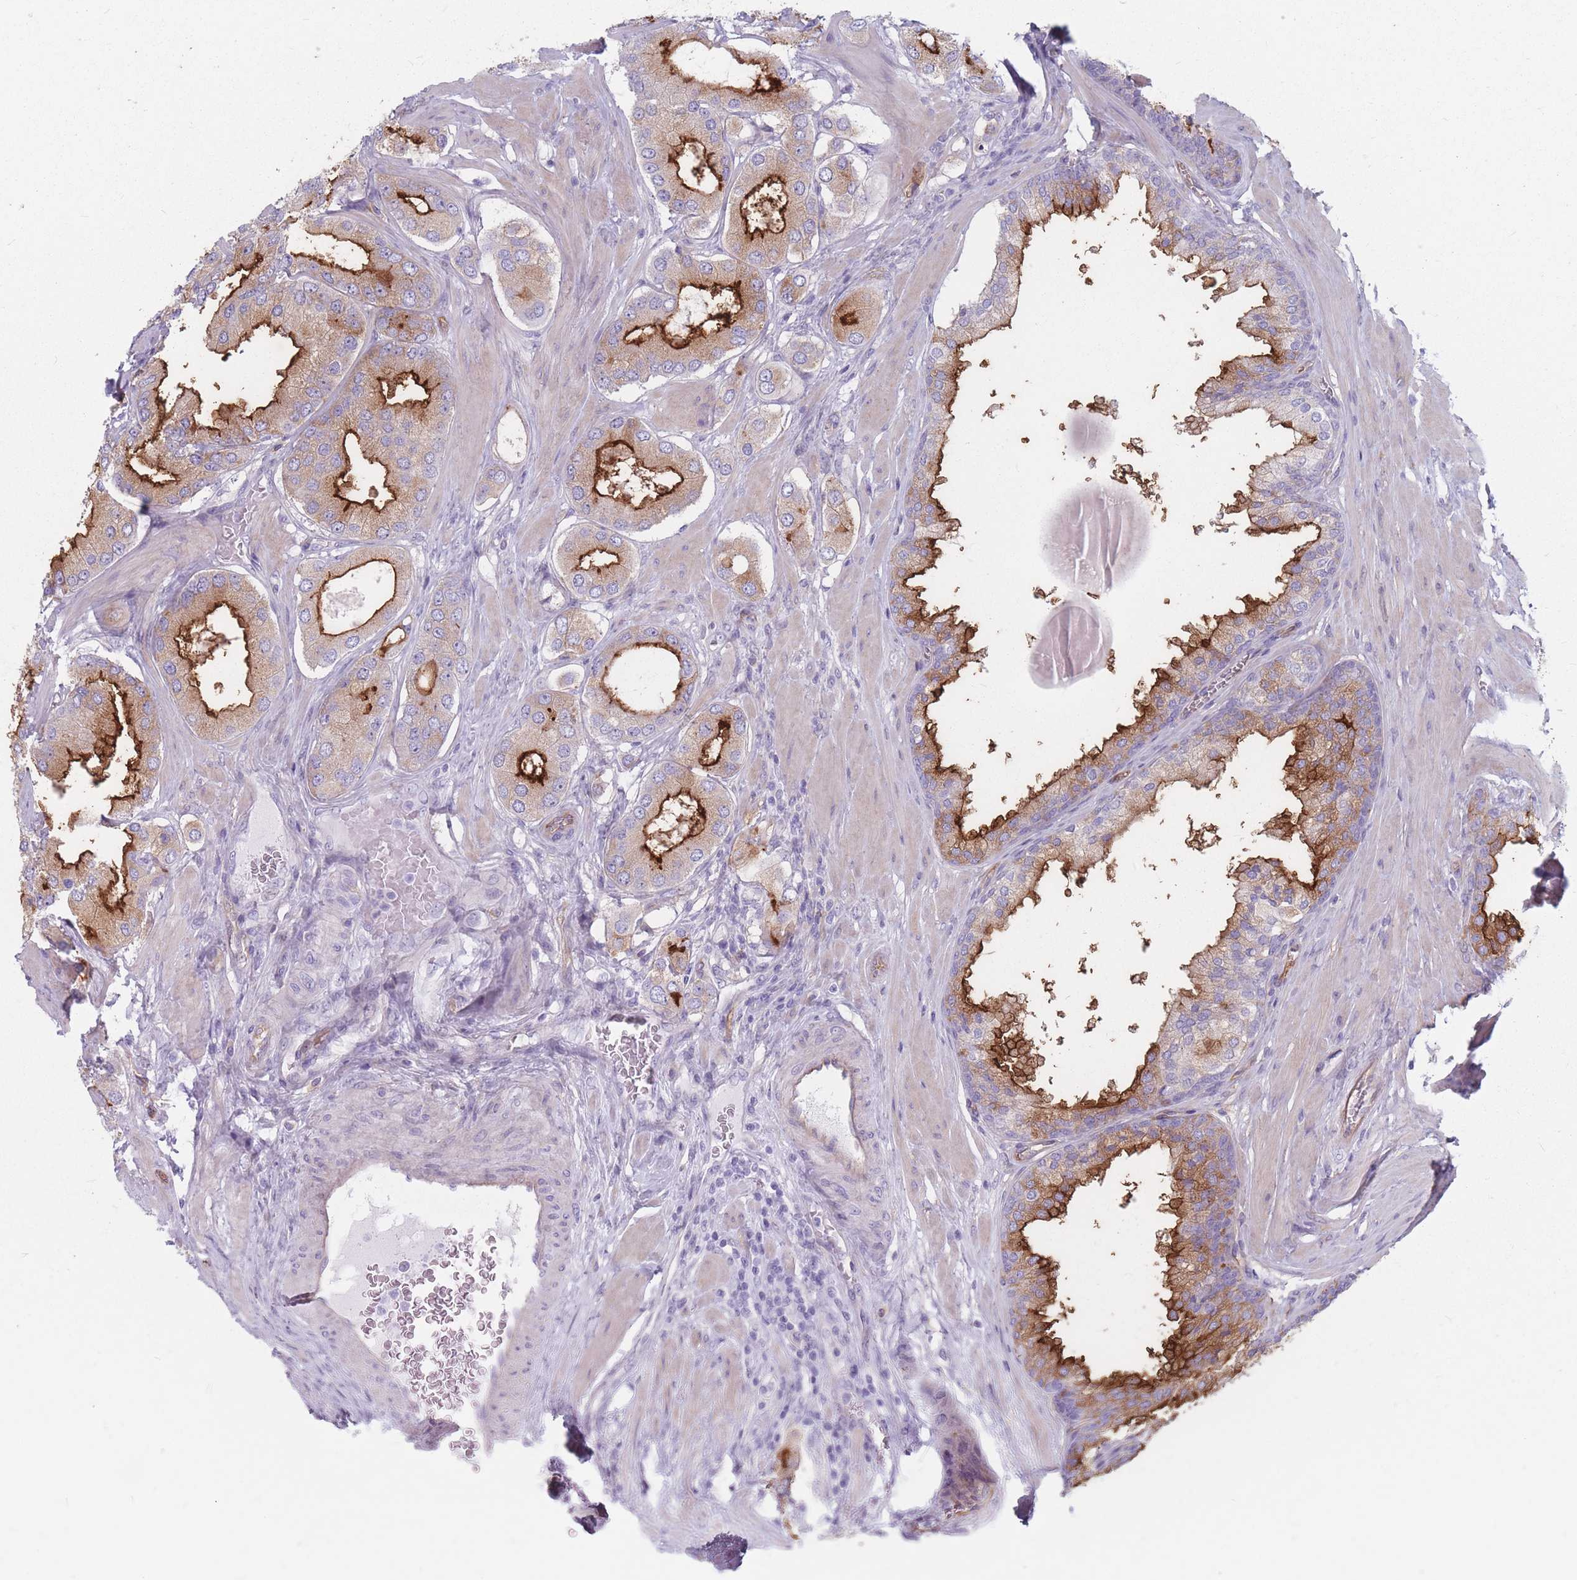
{"staining": {"intensity": "strong", "quantity": "25%-75%", "location": "cytoplasmic/membranous"}, "tissue": "prostate cancer", "cell_type": "Tumor cells", "image_type": "cancer", "snomed": [{"axis": "morphology", "description": "Adenocarcinoma, Low grade"}, {"axis": "topography", "description": "Prostate"}], "caption": "An image showing strong cytoplasmic/membranous expression in about 25%-75% of tumor cells in prostate cancer (low-grade adenocarcinoma), as visualized by brown immunohistochemical staining.", "gene": "PLPP1", "patient": {"sex": "male", "age": 42}}